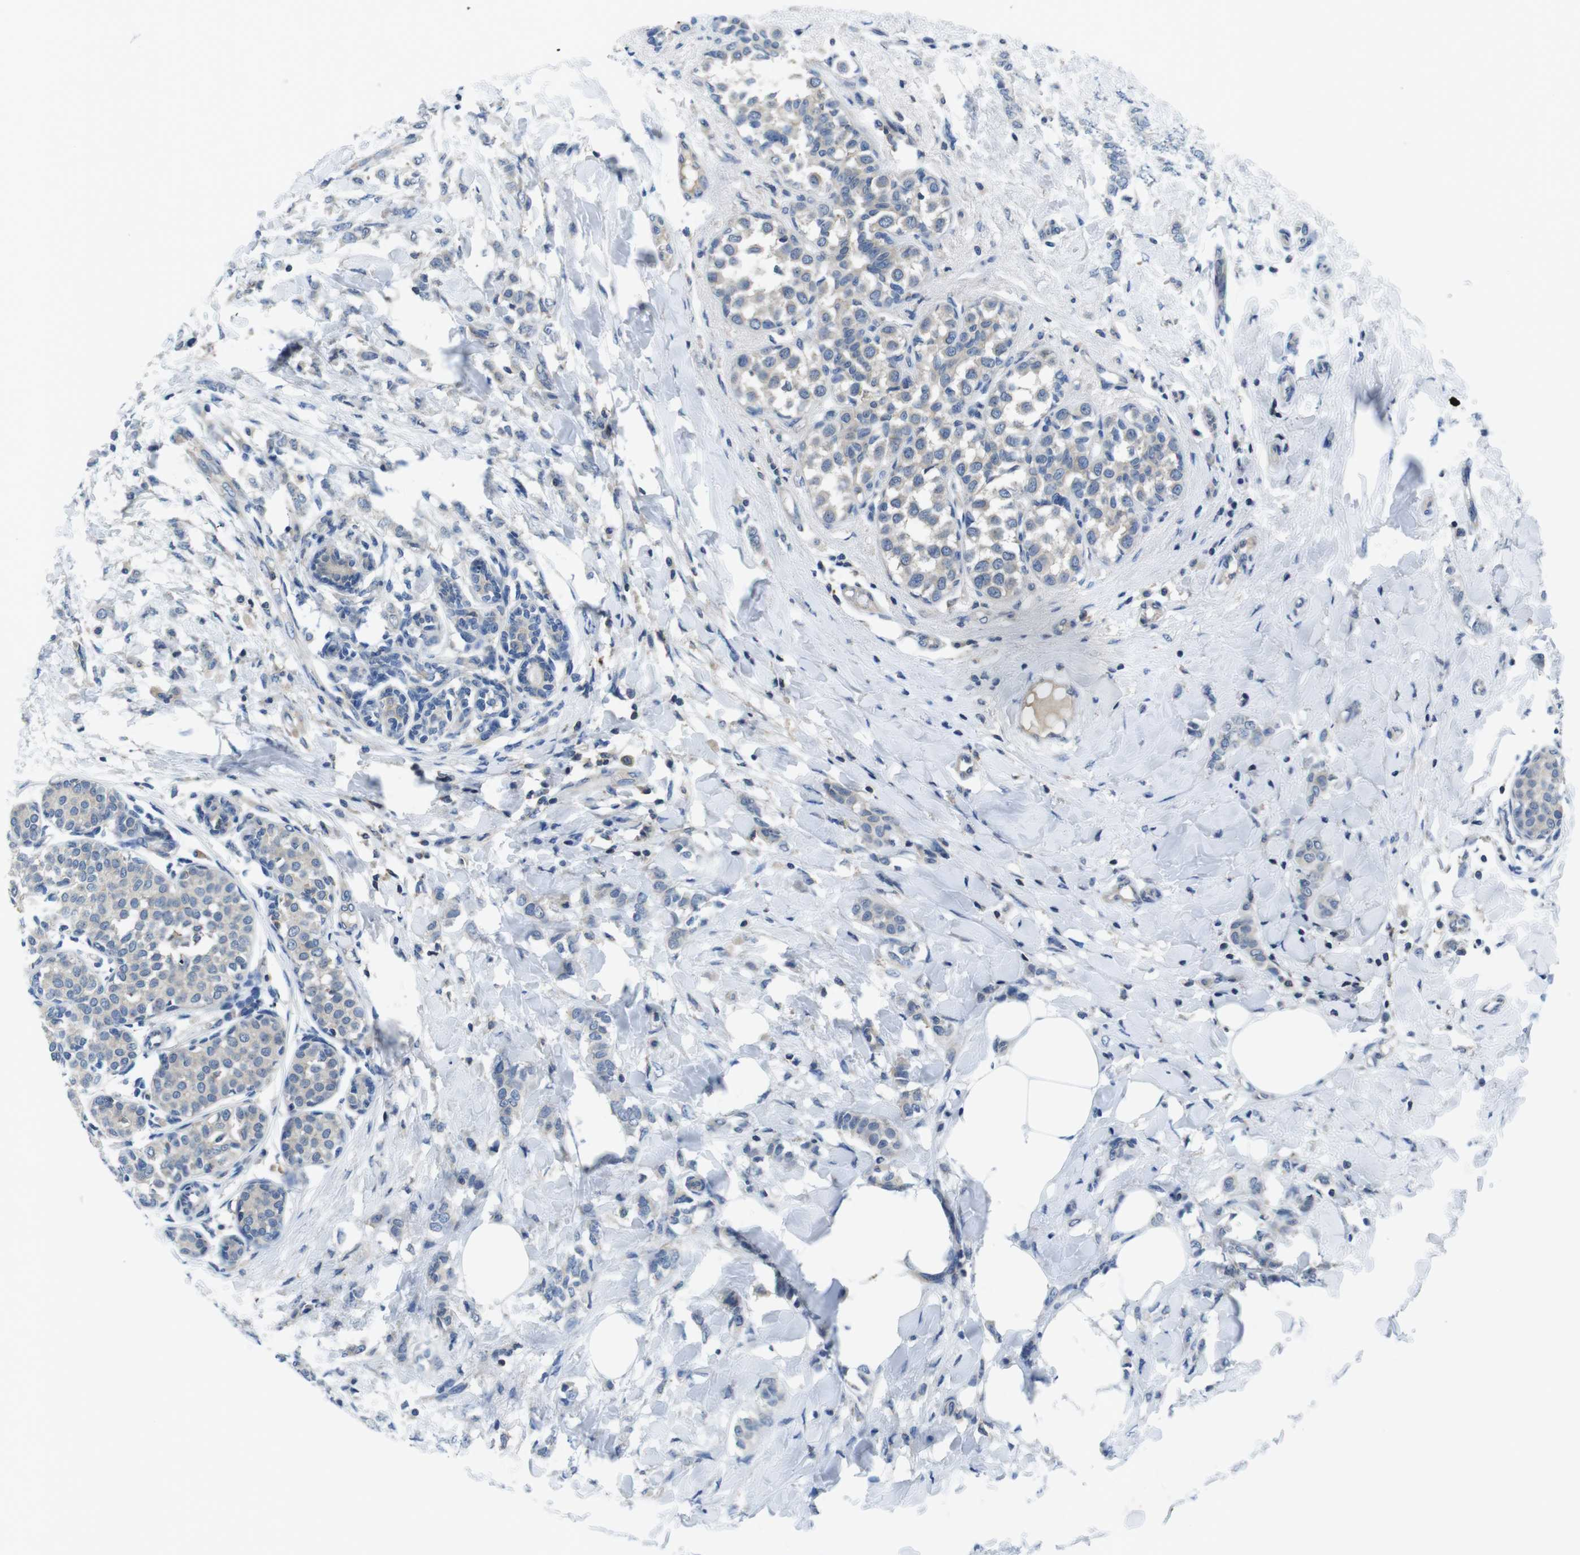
{"staining": {"intensity": "negative", "quantity": "none", "location": "none"}, "tissue": "breast cancer", "cell_type": "Tumor cells", "image_type": "cancer", "snomed": [{"axis": "morphology", "description": "Lobular carcinoma, in situ"}, {"axis": "morphology", "description": "Lobular carcinoma"}, {"axis": "topography", "description": "Breast"}], "caption": "DAB immunohistochemical staining of human lobular carcinoma in situ (breast) exhibits no significant expression in tumor cells. Nuclei are stained in blue.", "gene": "PIK3CD", "patient": {"sex": "female", "age": 41}}